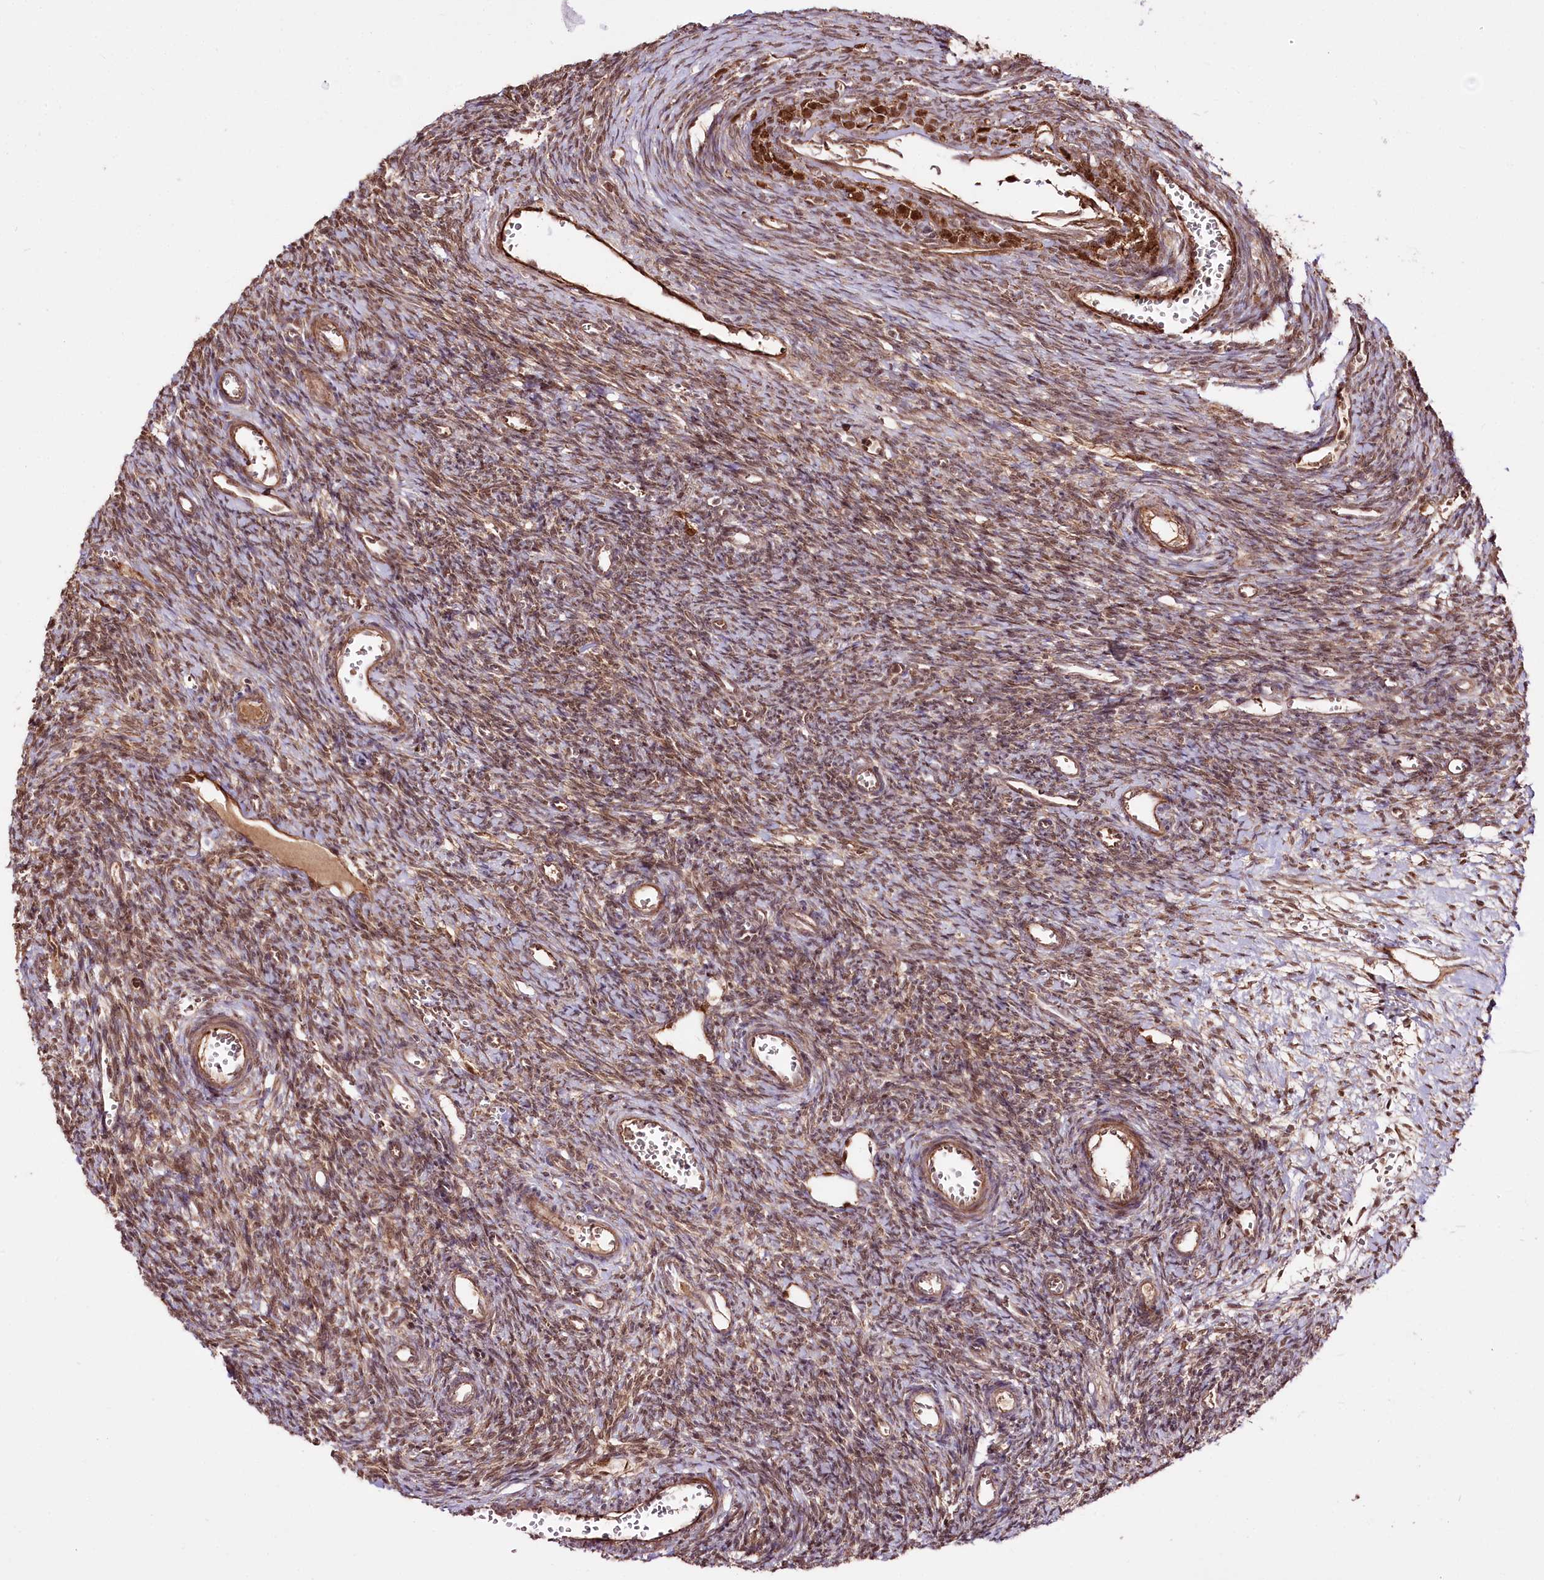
{"staining": {"intensity": "moderate", "quantity": ">75%", "location": "cytoplasmic/membranous"}, "tissue": "ovary", "cell_type": "Ovarian stroma cells", "image_type": "normal", "snomed": [{"axis": "morphology", "description": "Normal tissue, NOS"}, {"axis": "topography", "description": "Ovary"}], "caption": "Immunohistochemical staining of unremarkable ovary reveals >75% levels of moderate cytoplasmic/membranous protein staining in about >75% of ovarian stroma cells.", "gene": "REXO2", "patient": {"sex": "female", "age": 39}}